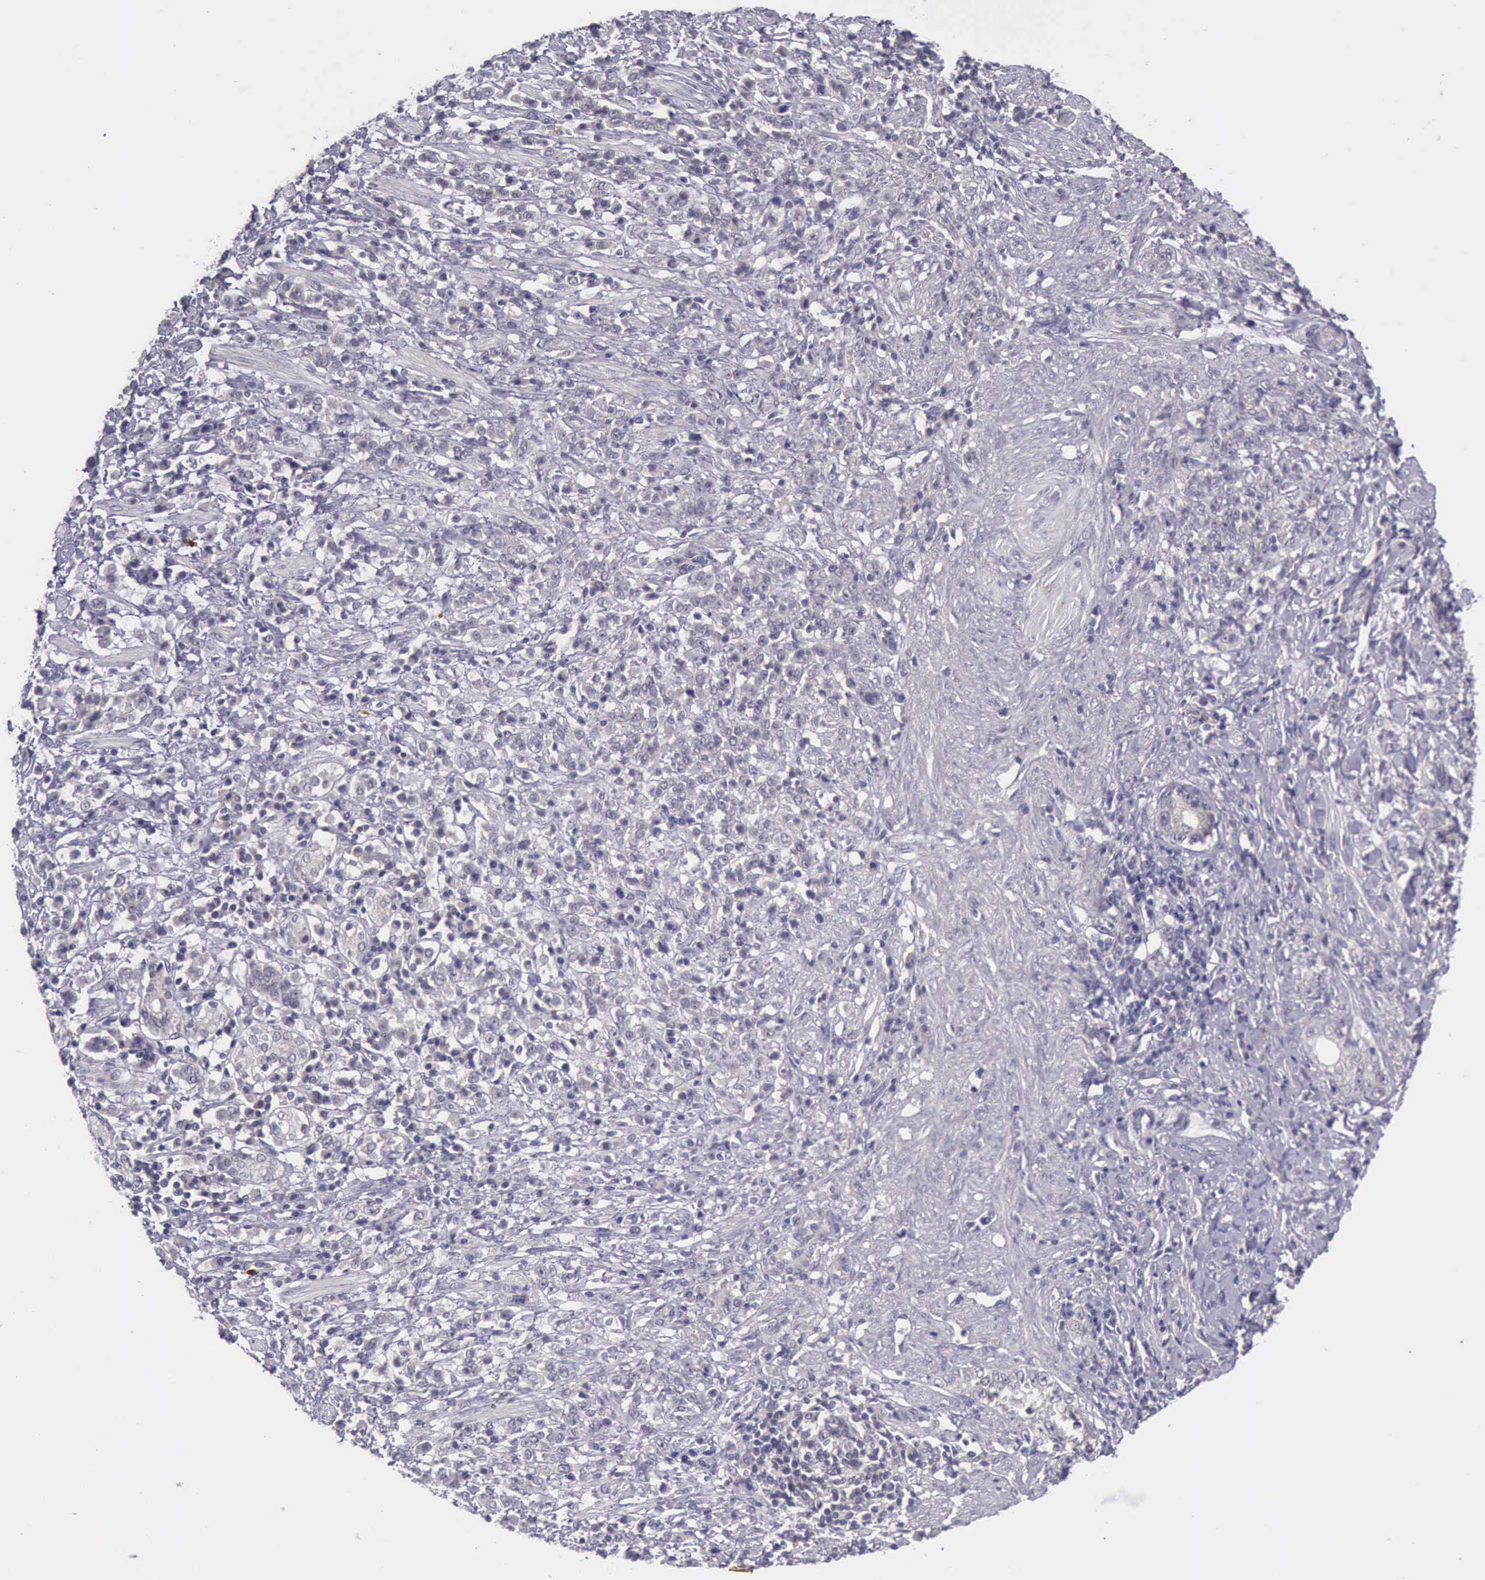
{"staining": {"intensity": "negative", "quantity": "none", "location": "none"}, "tissue": "stomach cancer", "cell_type": "Tumor cells", "image_type": "cancer", "snomed": [{"axis": "morphology", "description": "Adenocarcinoma, NOS"}, {"axis": "topography", "description": "Stomach, lower"}], "caption": "A histopathology image of human stomach adenocarcinoma is negative for staining in tumor cells. Nuclei are stained in blue.", "gene": "ARNT2", "patient": {"sex": "male", "age": 88}}